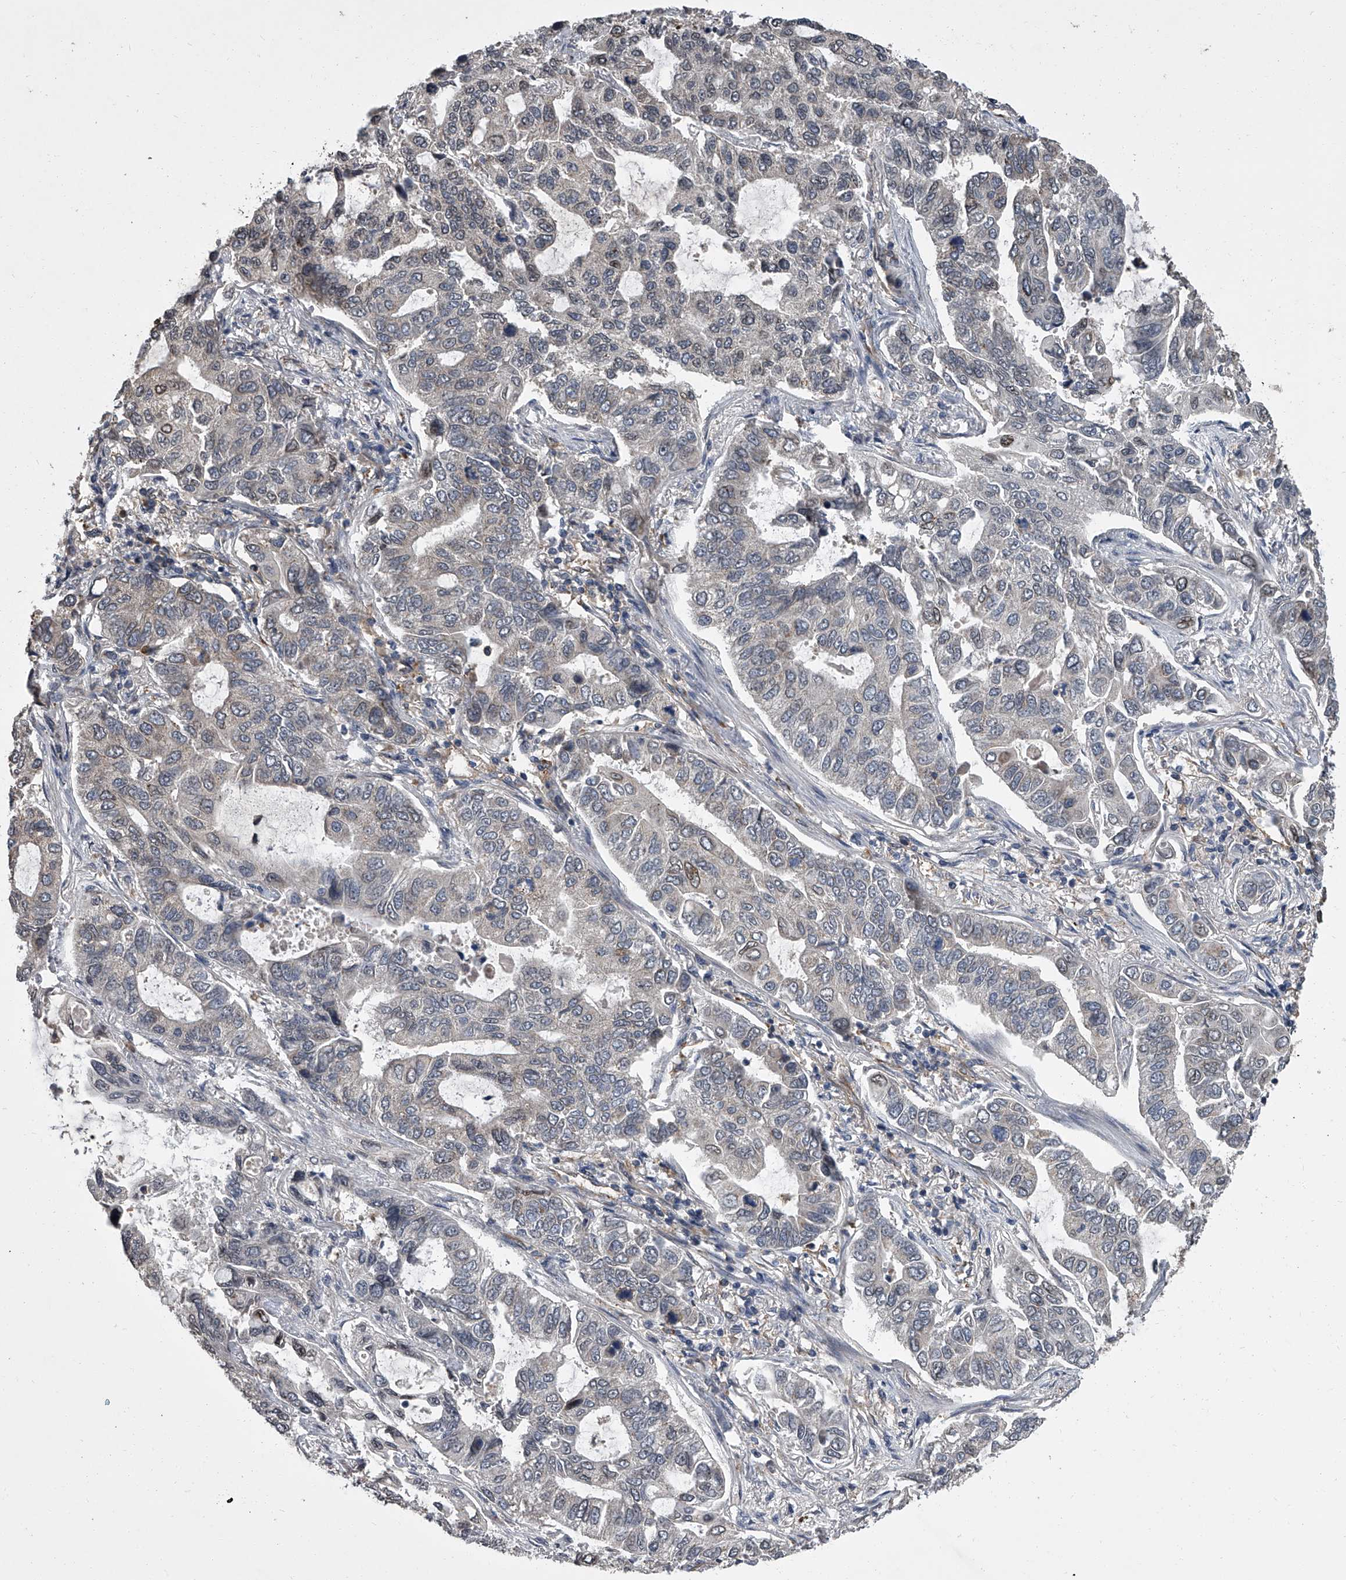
{"staining": {"intensity": "negative", "quantity": "none", "location": "none"}, "tissue": "lung cancer", "cell_type": "Tumor cells", "image_type": "cancer", "snomed": [{"axis": "morphology", "description": "Adenocarcinoma, NOS"}, {"axis": "topography", "description": "Lung"}], "caption": "This histopathology image is of lung cancer (adenocarcinoma) stained with IHC to label a protein in brown with the nuclei are counter-stained blue. There is no expression in tumor cells.", "gene": "LRRC8C", "patient": {"sex": "male", "age": 64}}